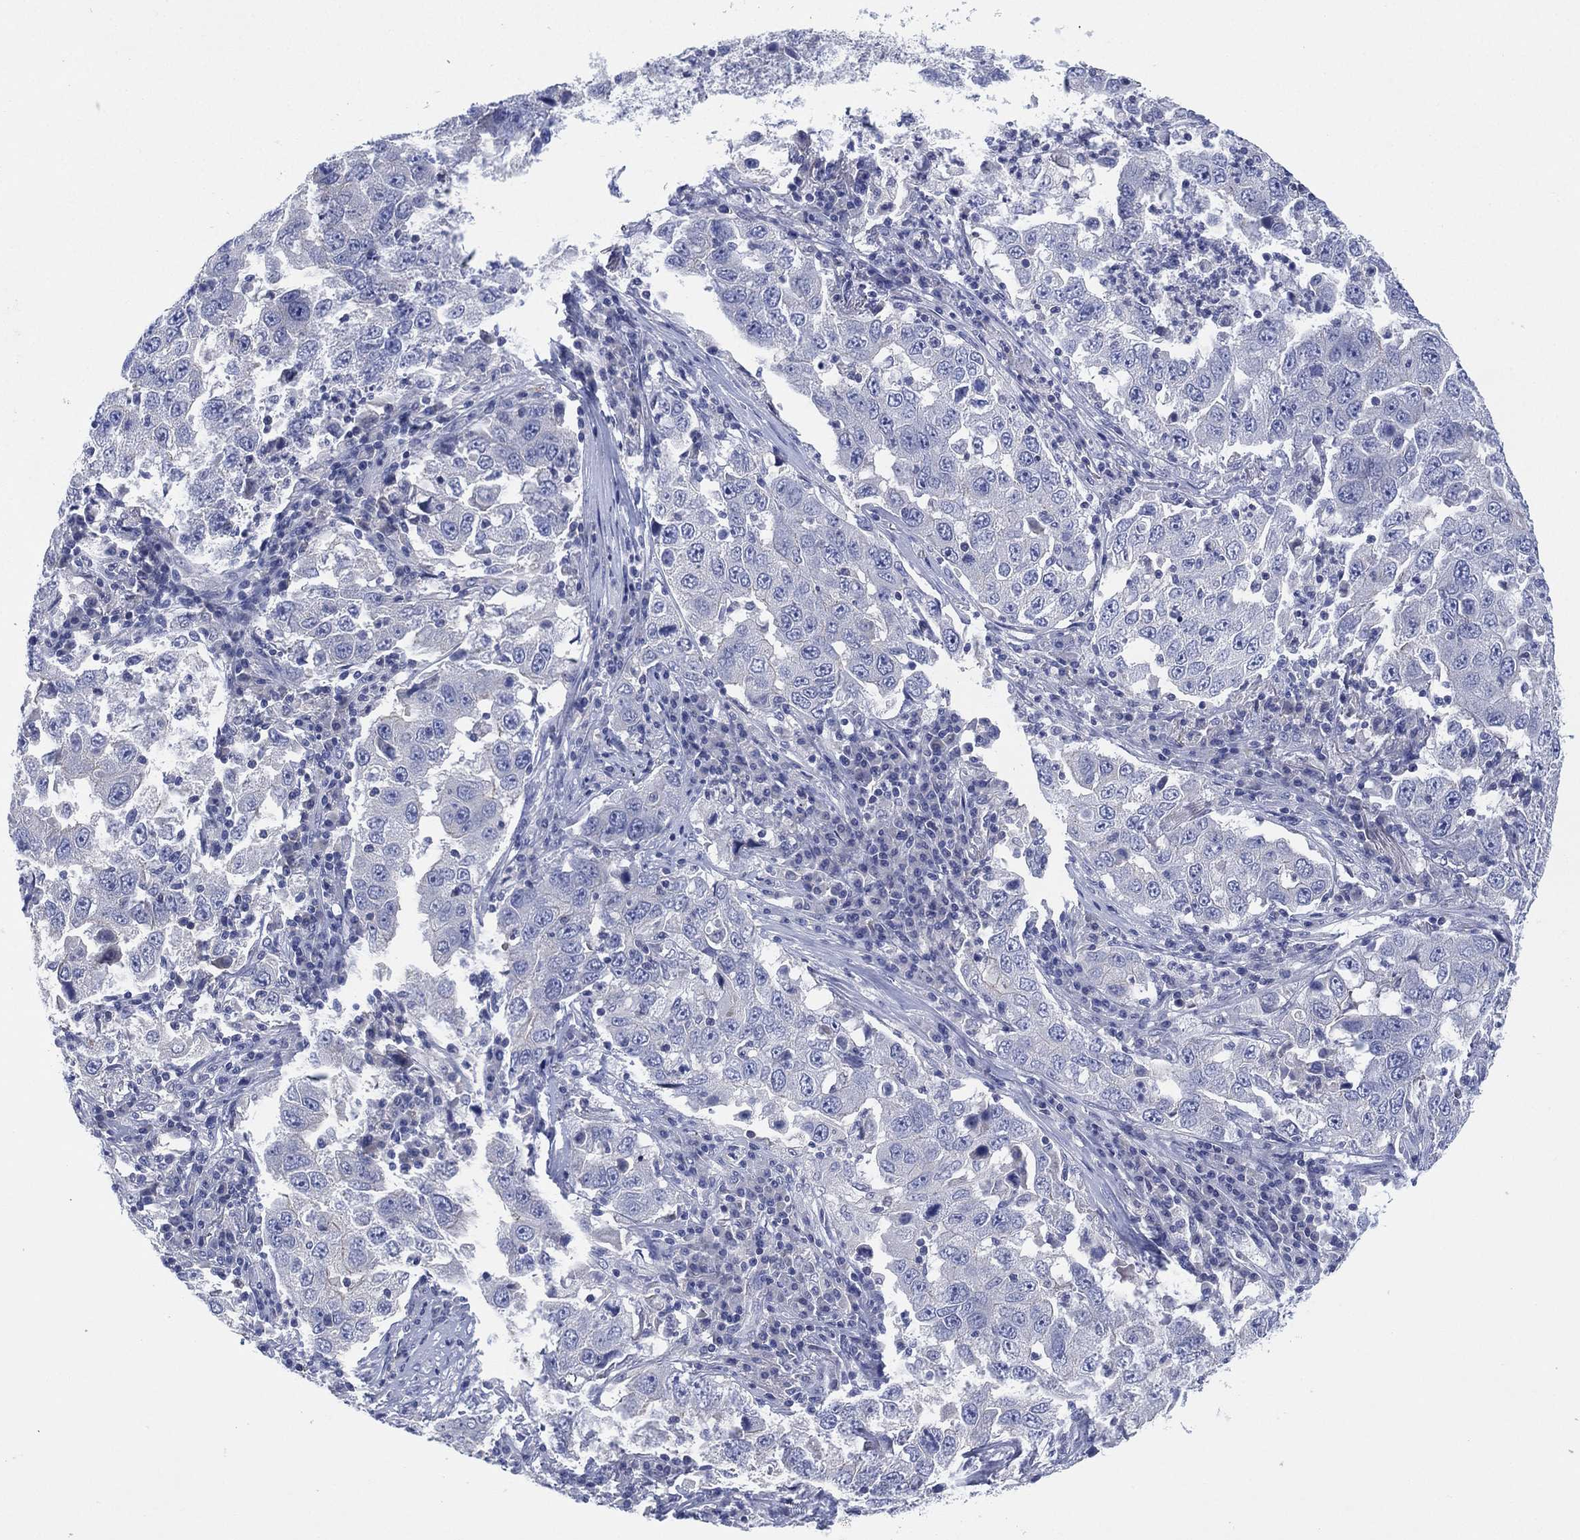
{"staining": {"intensity": "negative", "quantity": "none", "location": "none"}, "tissue": "lung cancer", "cell_type": "Tumor cells", "image_type": "cancer", "snomed": [{"axis": "morphology", "description": "Adenocarcinoma, NOS"}, {"axis": "topography", "description": "Lung"}], "caption": "Protein analysis of adenocarcinoma (lung) shows no significant expression in tumor cells.", "gene": "CHRNA3", "patient": {"sex": "male", "age": 73}}